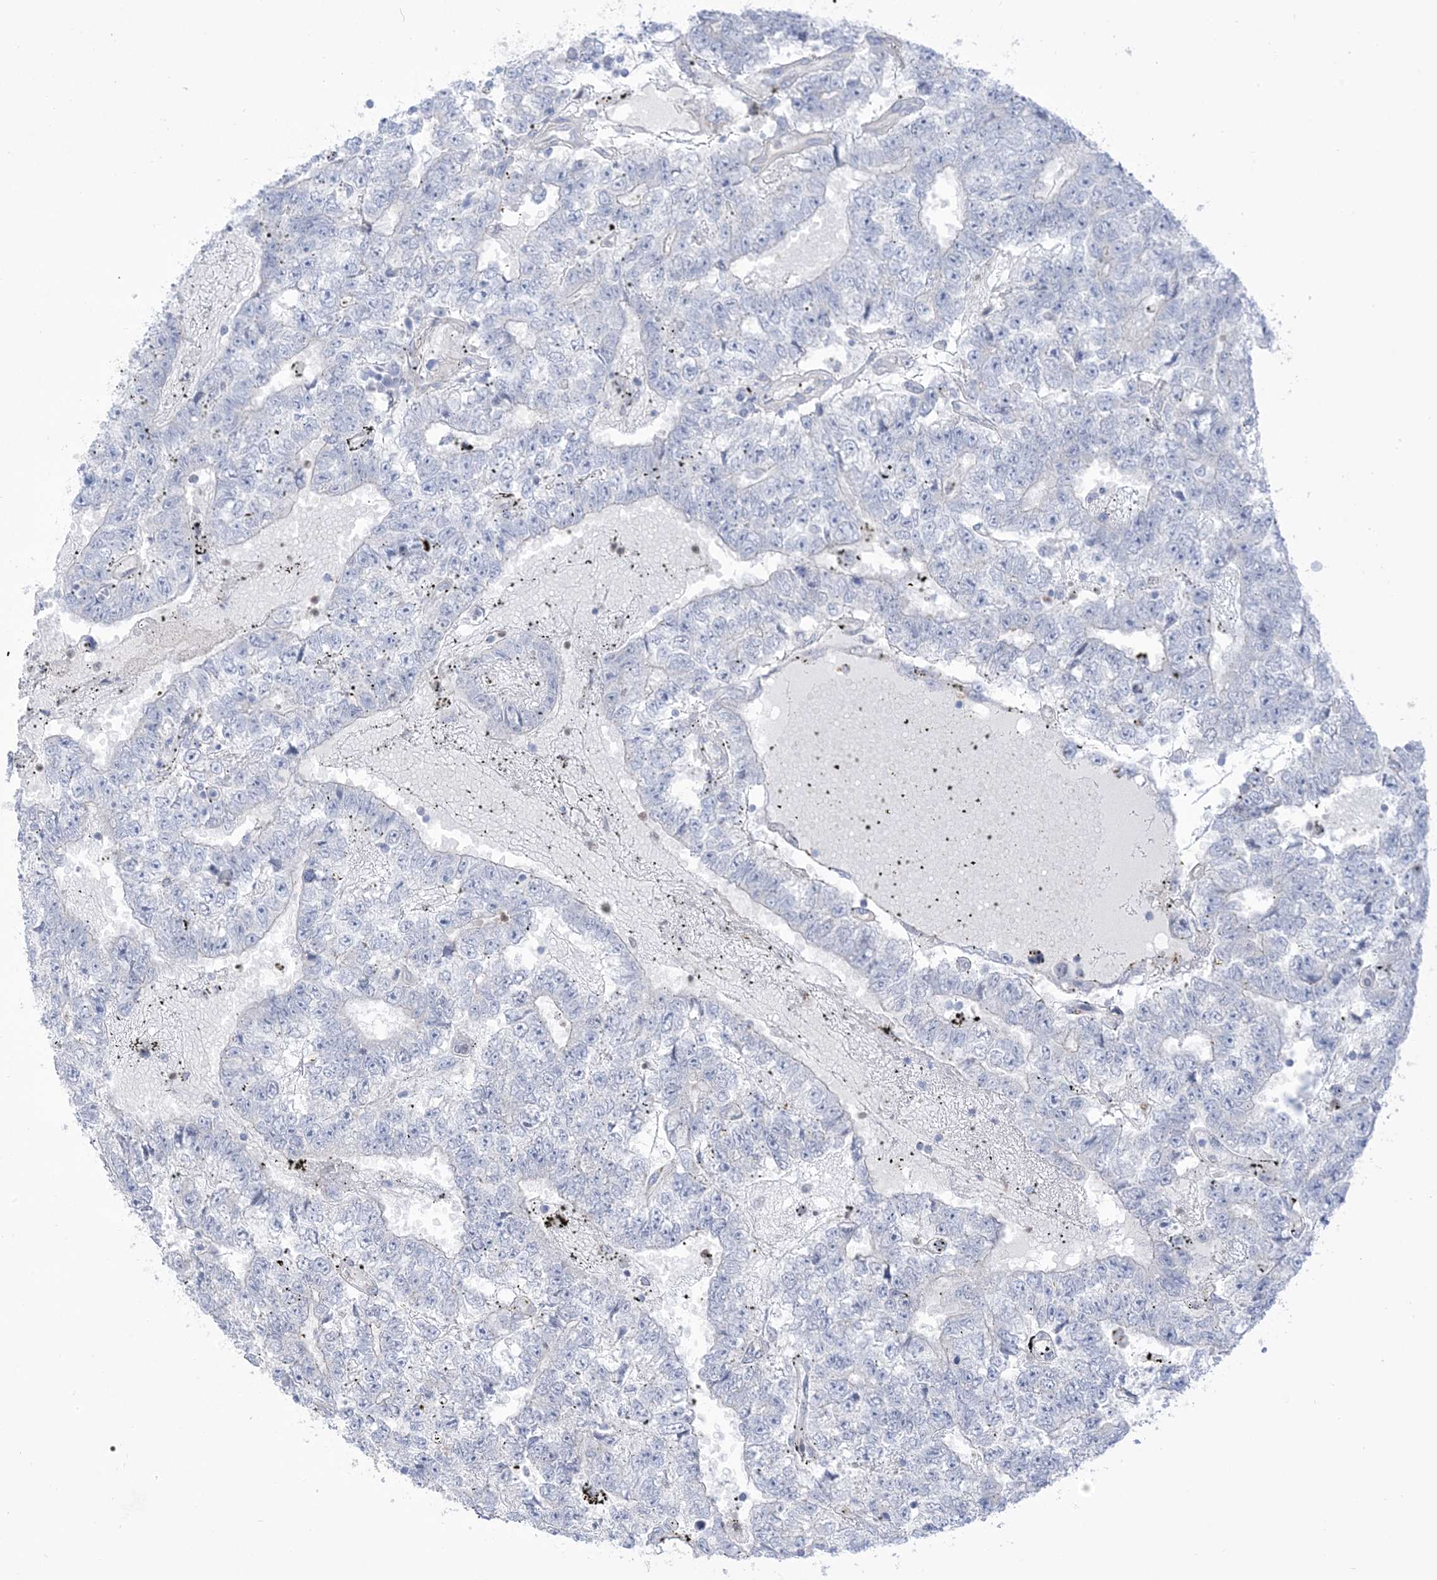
{"staining": {"intensity": "negative", "quantity": "none", "location": "none"}, "tissue": "testis cancer", "cell_type": "Tumor cells", "image_type": "cancer", "snomed": [{"axis": "morphology", "description": "Carcinoma, Embryonal, NOS"}, {"axis": "topography", "description": "Testis"}], "caption": "A histopathology image of human testis embryonal carcinoma is negative for staining in tumor cells.", "gene": "MTHFD2L", "patient": {"sex": "male", "age": 25}}